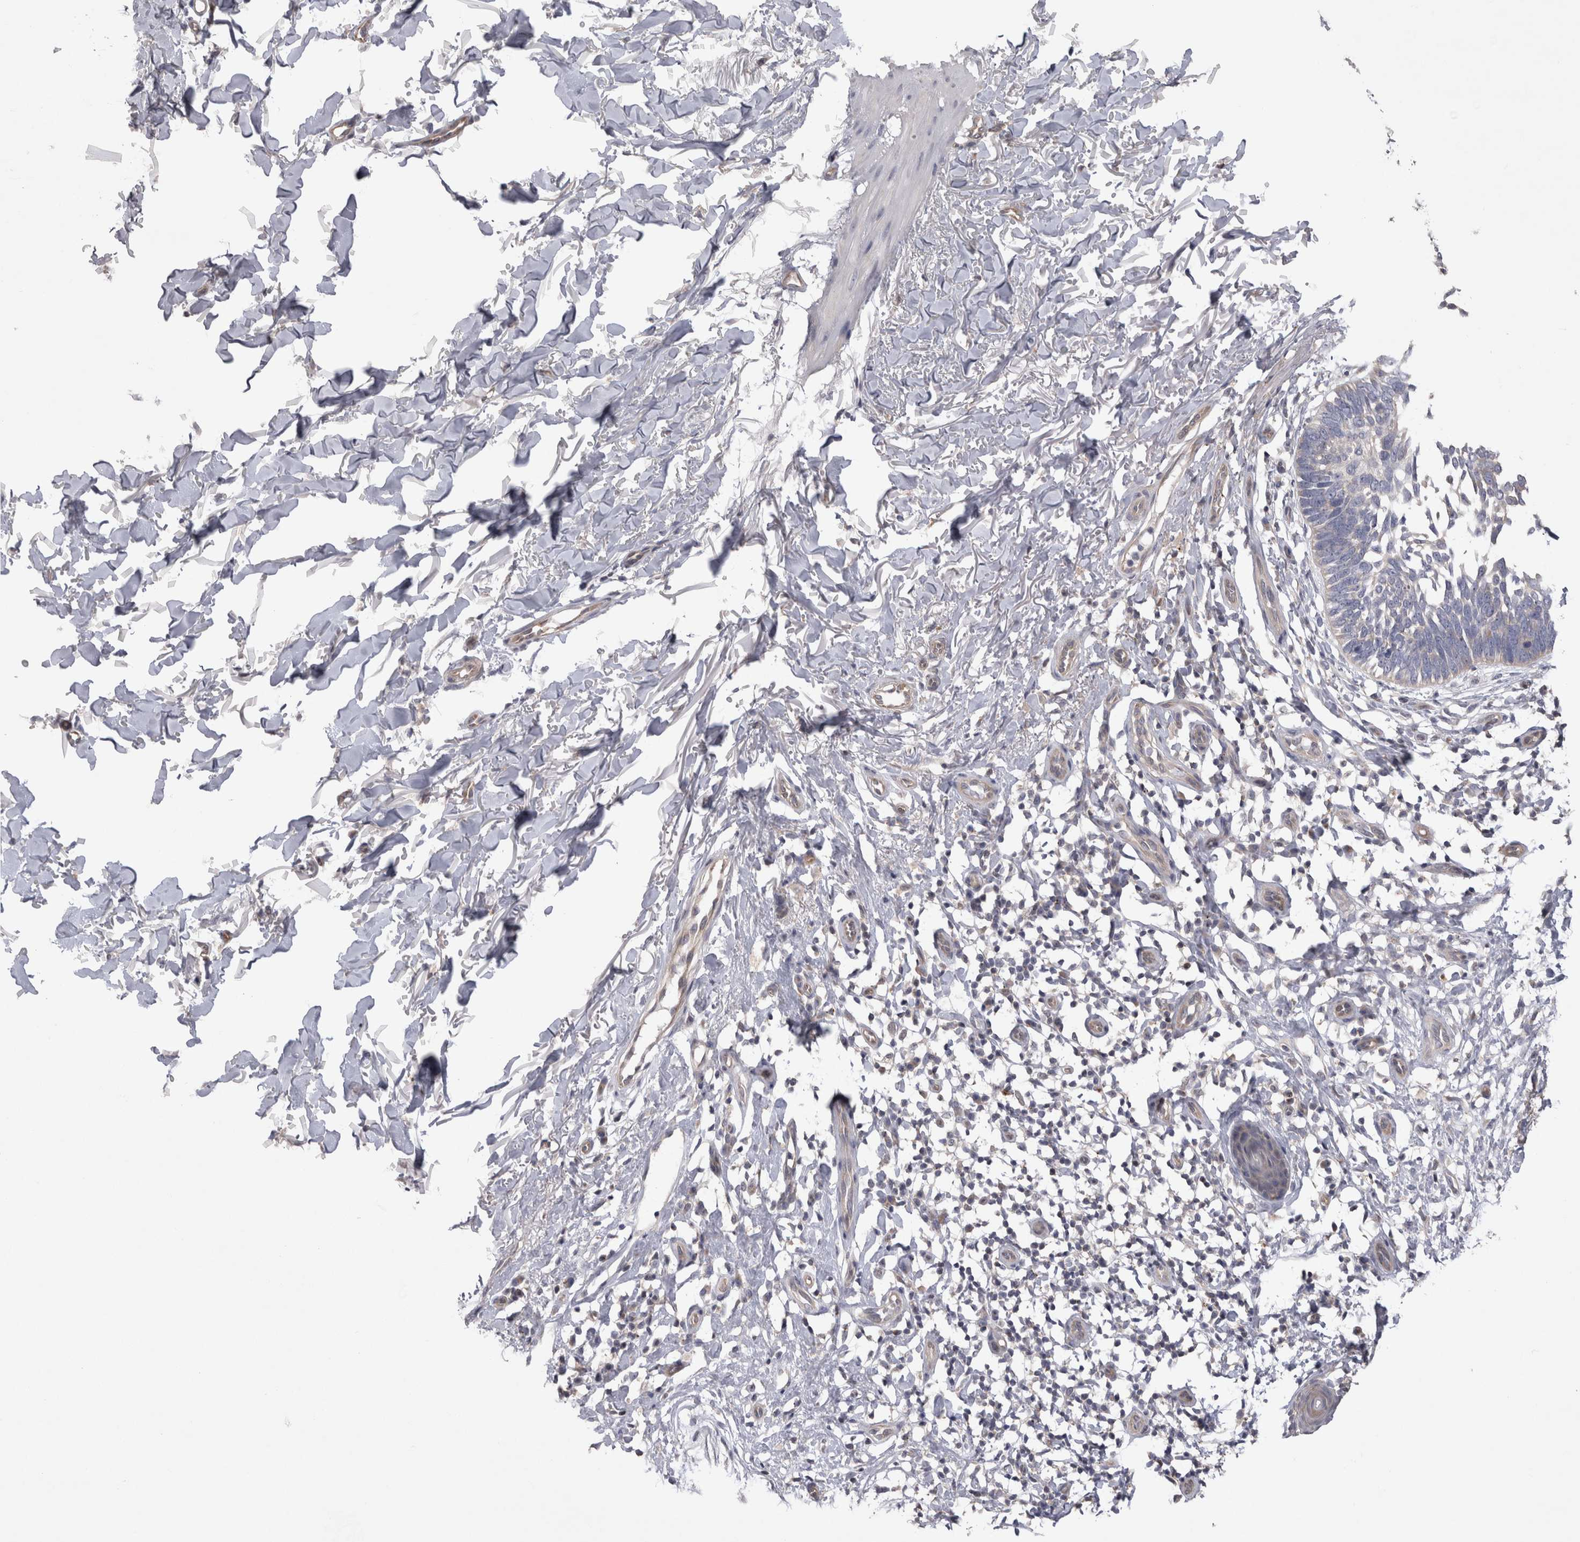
{"staining": {"intensity": "negative", "quantity": "none", "location": "none"}, "tissue": "skin cancer", "cell_type": "Tumor cells", "image_type": "cancer", "snomed": [{"axis": "morphology", "description": "Normal tissue, NOS"}, {"axis": "morphology", "description": "Basal cell carcinoma"}, {"axis": "topography", "description": "Skin"}], "caption": "A photomicrograph of skin cancer (basal cell carcinoma) stained for a protein exhibits no brown staining in tumor cells.", "gene": "CTBS", "patient": {"sex": "male", "age": 77}}